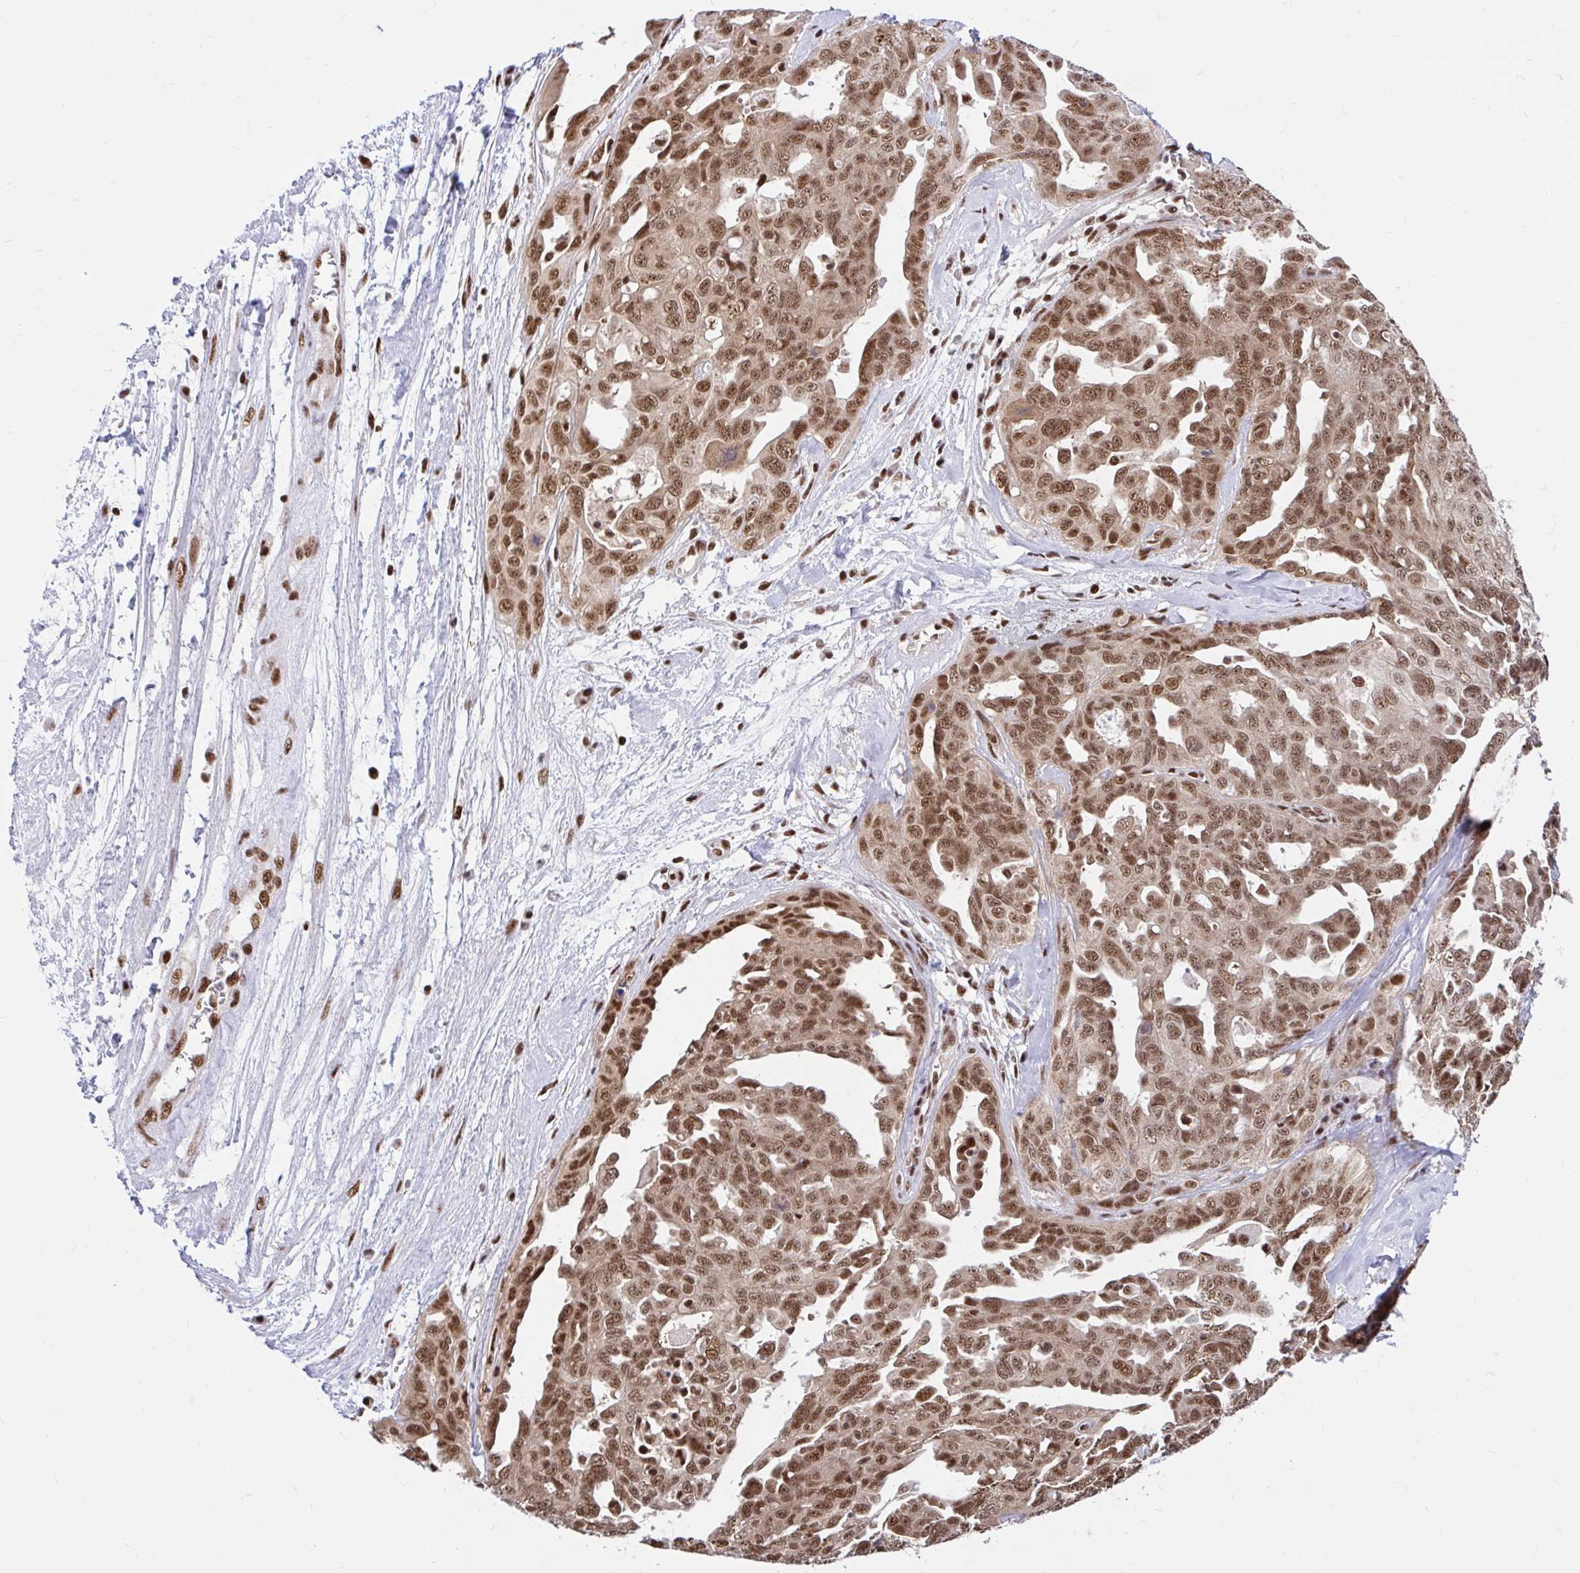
{"staining": {"intensity": "moderate", "quantity": ">75%", "location": "nuclear"}, "tissue": "ovarian cancer", "cell_type": "Tumor cells", "image_type": "cancer", "snomed": [{"axis": "morphology", "description": "Carcinoma, endometroid"}, {"axis": "topography", "description": "Ovary"}], "caption": "Brown immunohistochemical staining in endometroid carcinoma (ovarian) demonstrates moderate nuclear staining in approximately >75% of tumor cells.", "gene": "ABCA9", "patient": {"sex": "female", "age": 70}}